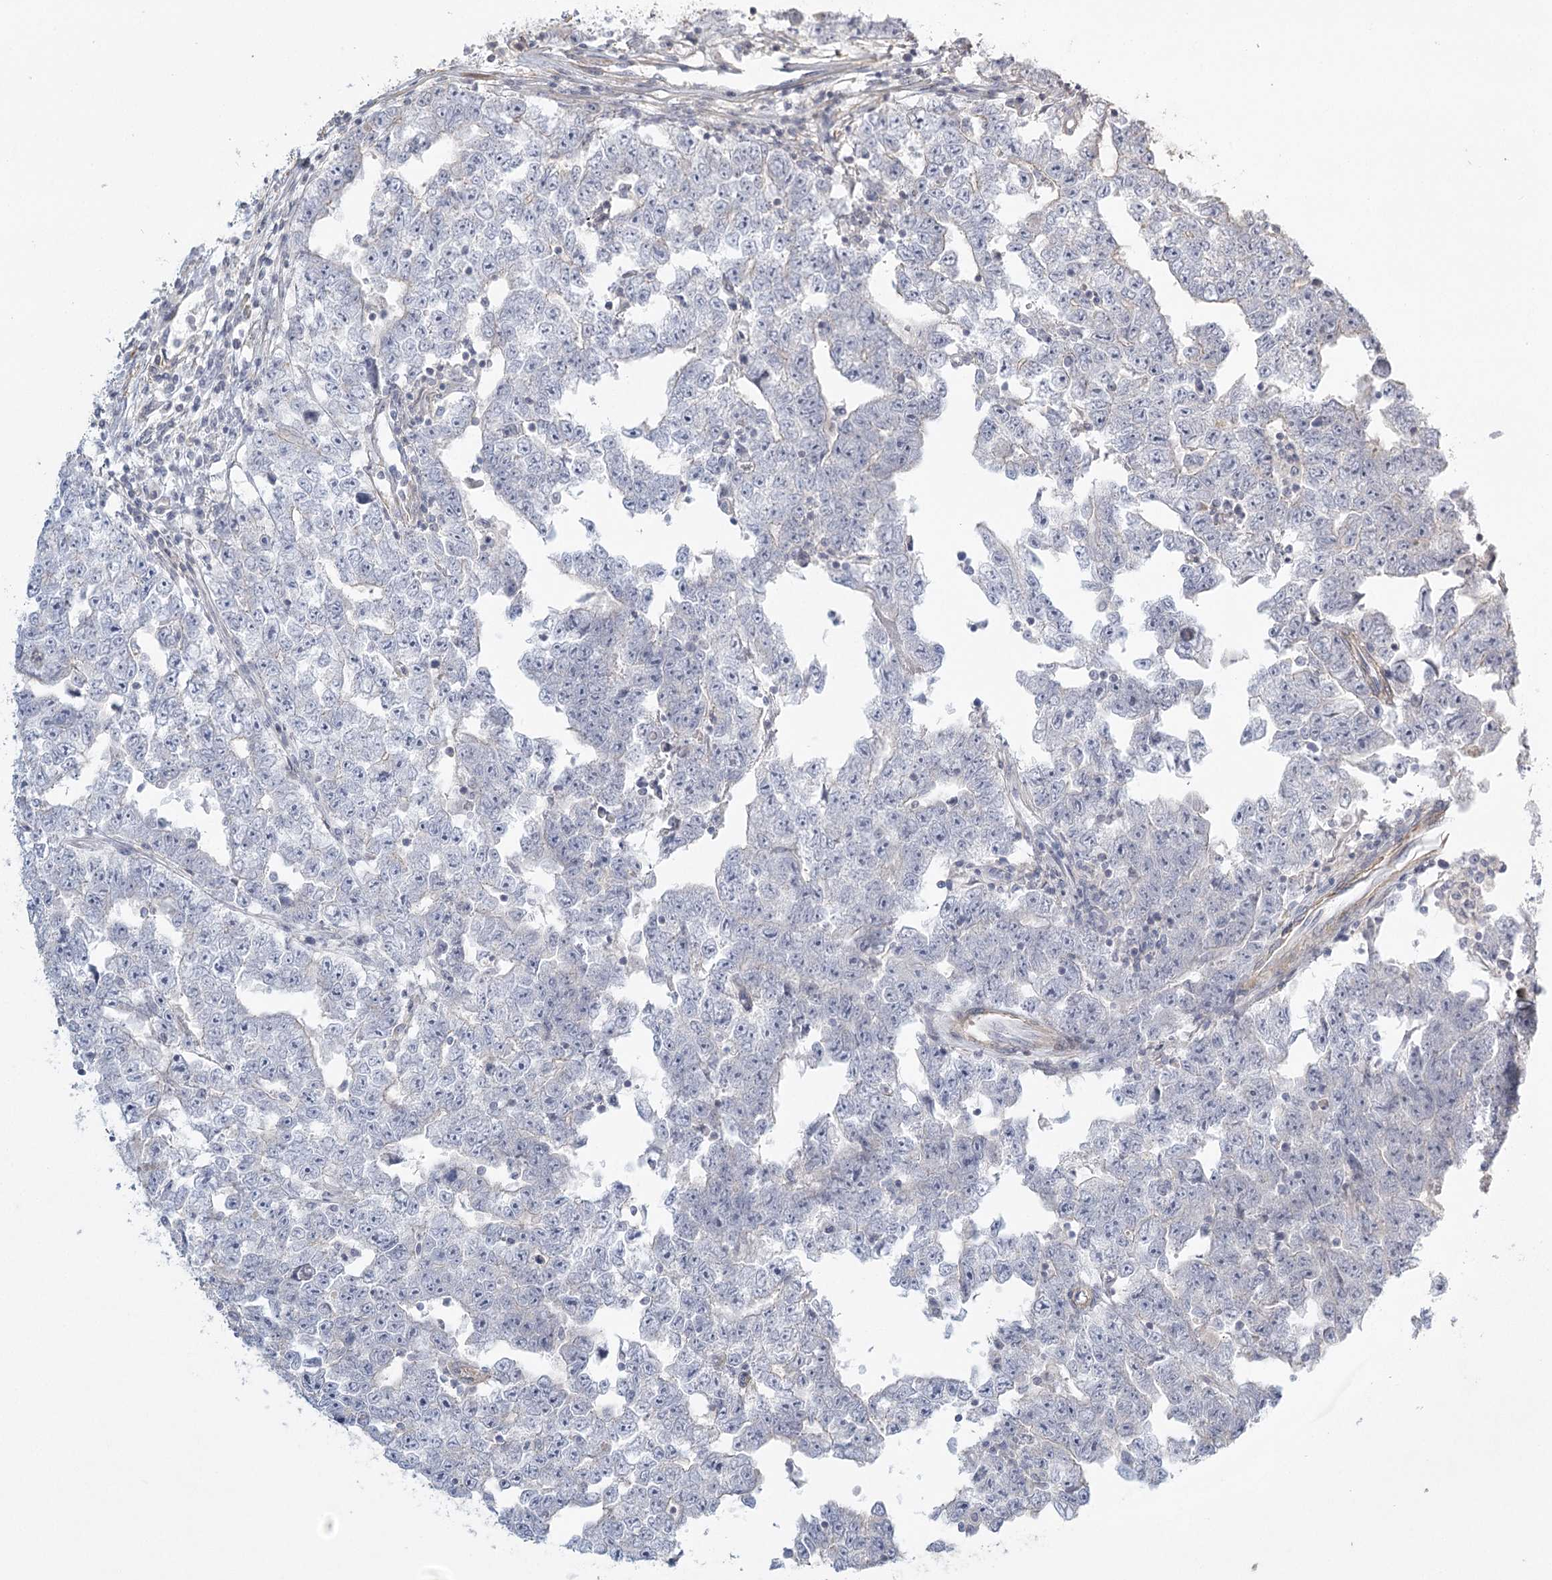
{"staining": {"intensity": "negative", "quantity": "none", "location": "none"}, "tissue": "testis cancer", "cell_type": "Tumor cells", "image_type": "cancer", "snomed": [{"axis": "morphology", "description": "Carcinoma, Embryonal, NOS"}, {"axis": "topography", "description": "Testis"}], "caption": "The photomicrograph reveals no staining of tumor cells in testis embryonal carcinoma.", "gene": "INPP4B", "patient": {"sex": "male", "age": 25}}